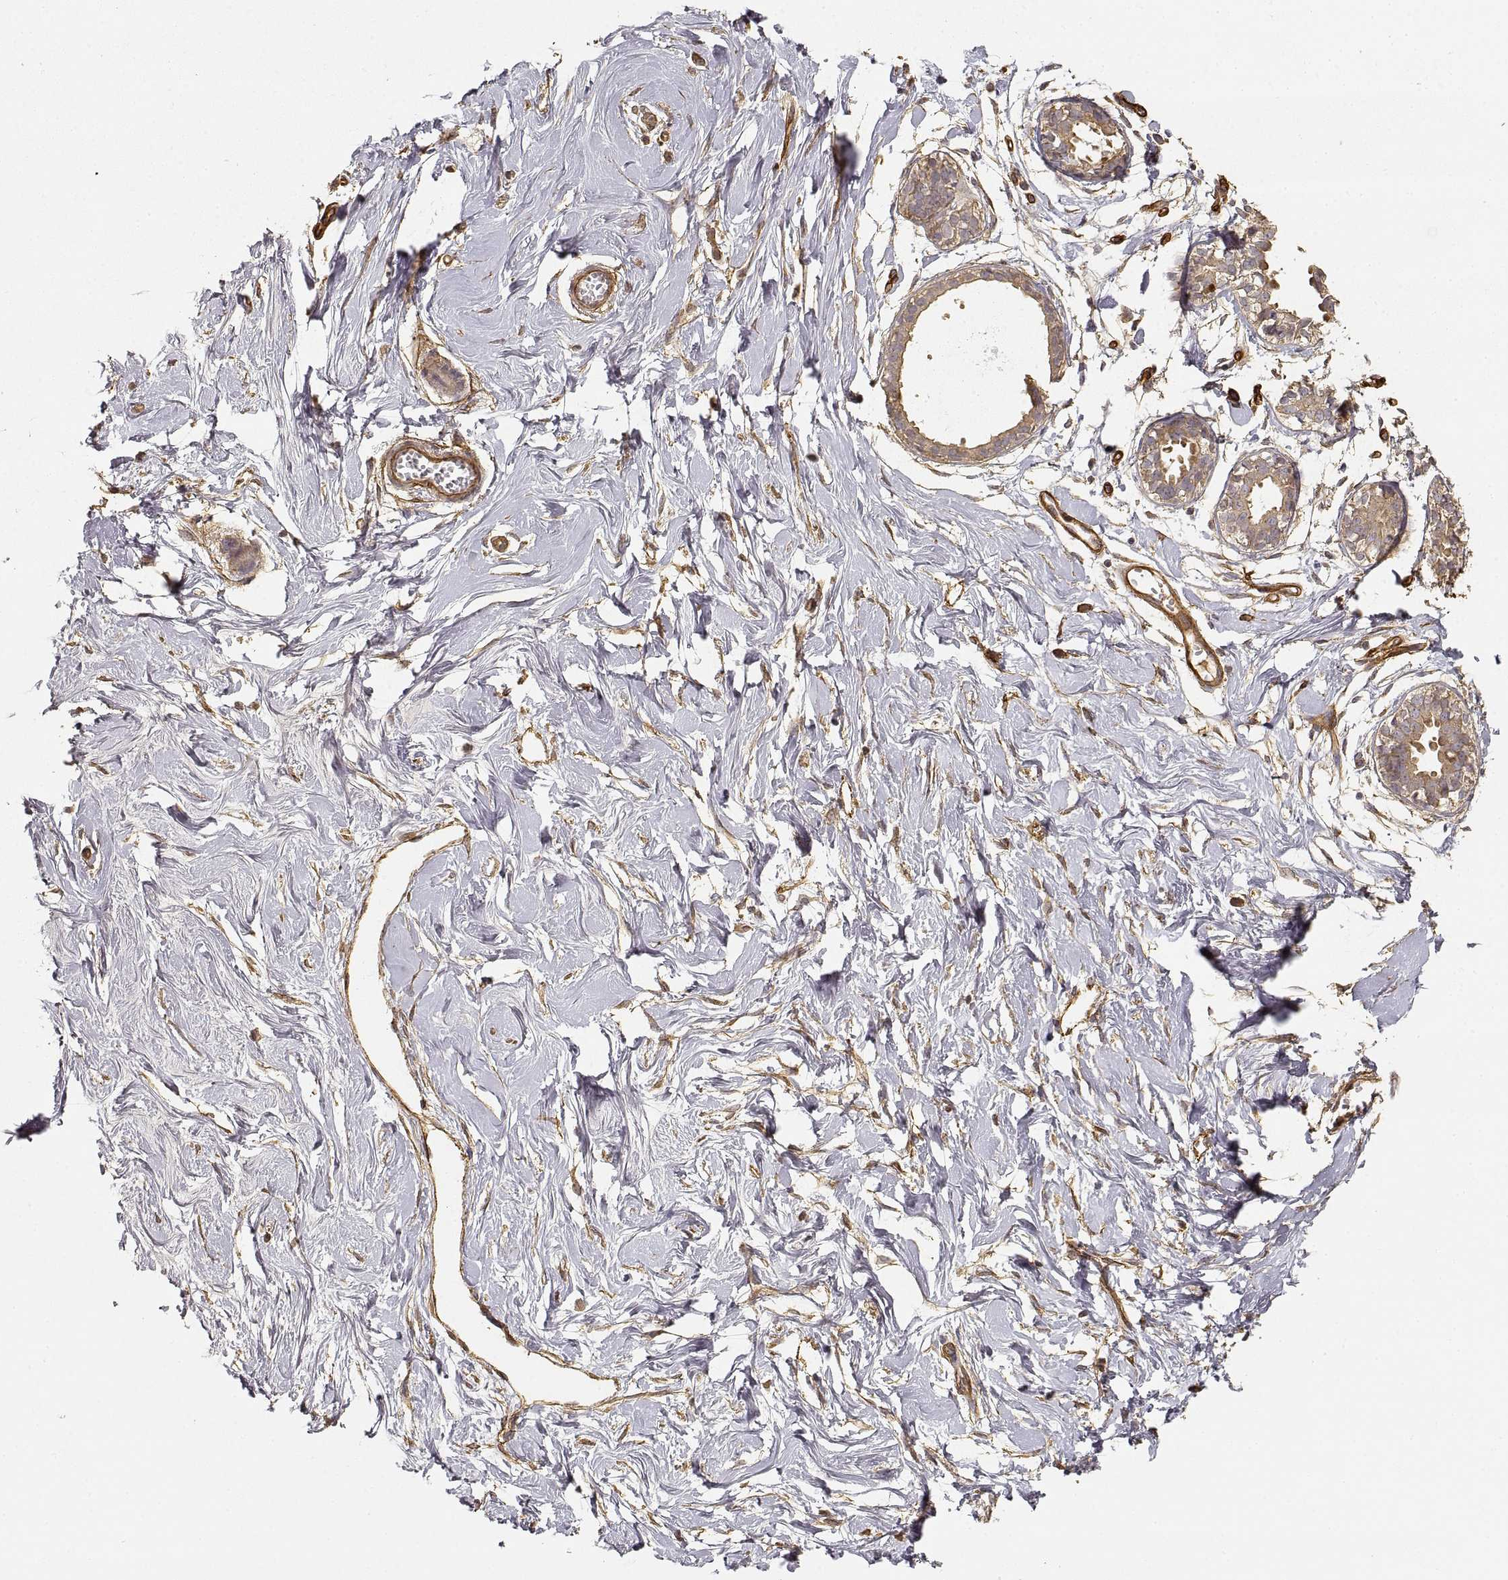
{"staining": {"intensity": "moderate", "quantity": ">75%", "location": "cytoplasmic/membranous"}, "tissue": "breast", "cell_type": "Adipocytes", "image_type": "normal", "snomed": [{"axis": "morphology", "description": "Normal tissue, NOS"}, {"axis": "topography", "description": "Breast"}], "caption": "Breast stained with IHC reveals moderate cytoplasmic/membranous expression in approximately >75% of adipocytes. (DAB = brown stain, brightfield microscopy at high magnification).", "gene": "LAMA4", "patient": {"sex": "female", "age": 49}}